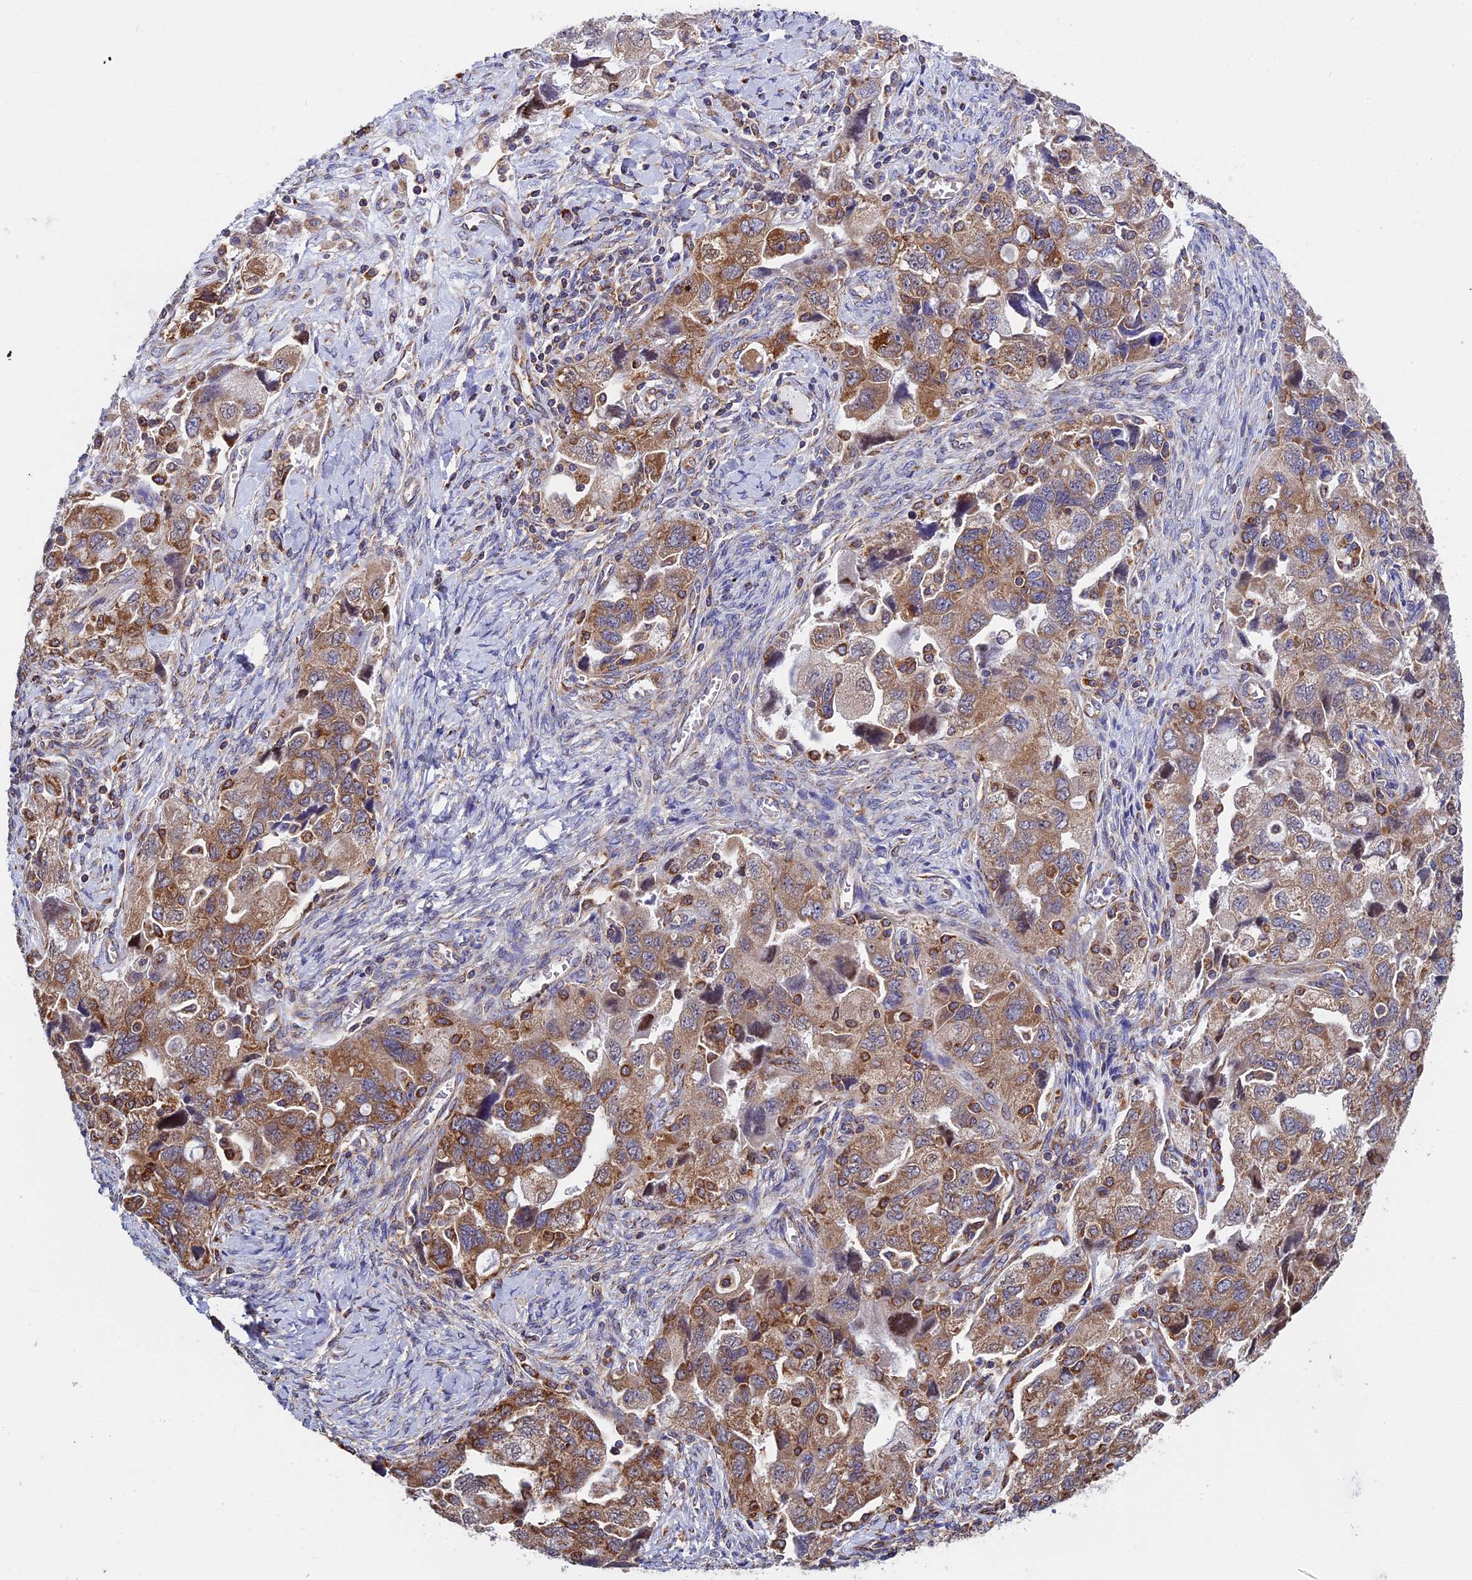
{"staining": {"intensity": "moderate", "quantity": ">75%", "location": "cytoplasmic/membranous"}, "tissue": "ovarian cancer", "cell_type": "Tumor cells", "image_type": "cancer", "snomed": [{"axis": "morphology", "description": "Carcinoma, NOS"}, {"axis": "morphology", "description": "Cystadenocarcinoma, serous, NOS"}, {"axis": "topography", "description": "Ovary"}], "caption": "Moderate cytoplasmic/membranous expression is seen in approximately >75% of tumor cells in ovarian cancer (carcinoma). (DAB (3,3'-diaminobenzidine) IHC, brown staining for protein, blue staining for nuclei).", "gene": "SLC9A5", "patient": {"sex": "female", "age": 69}}